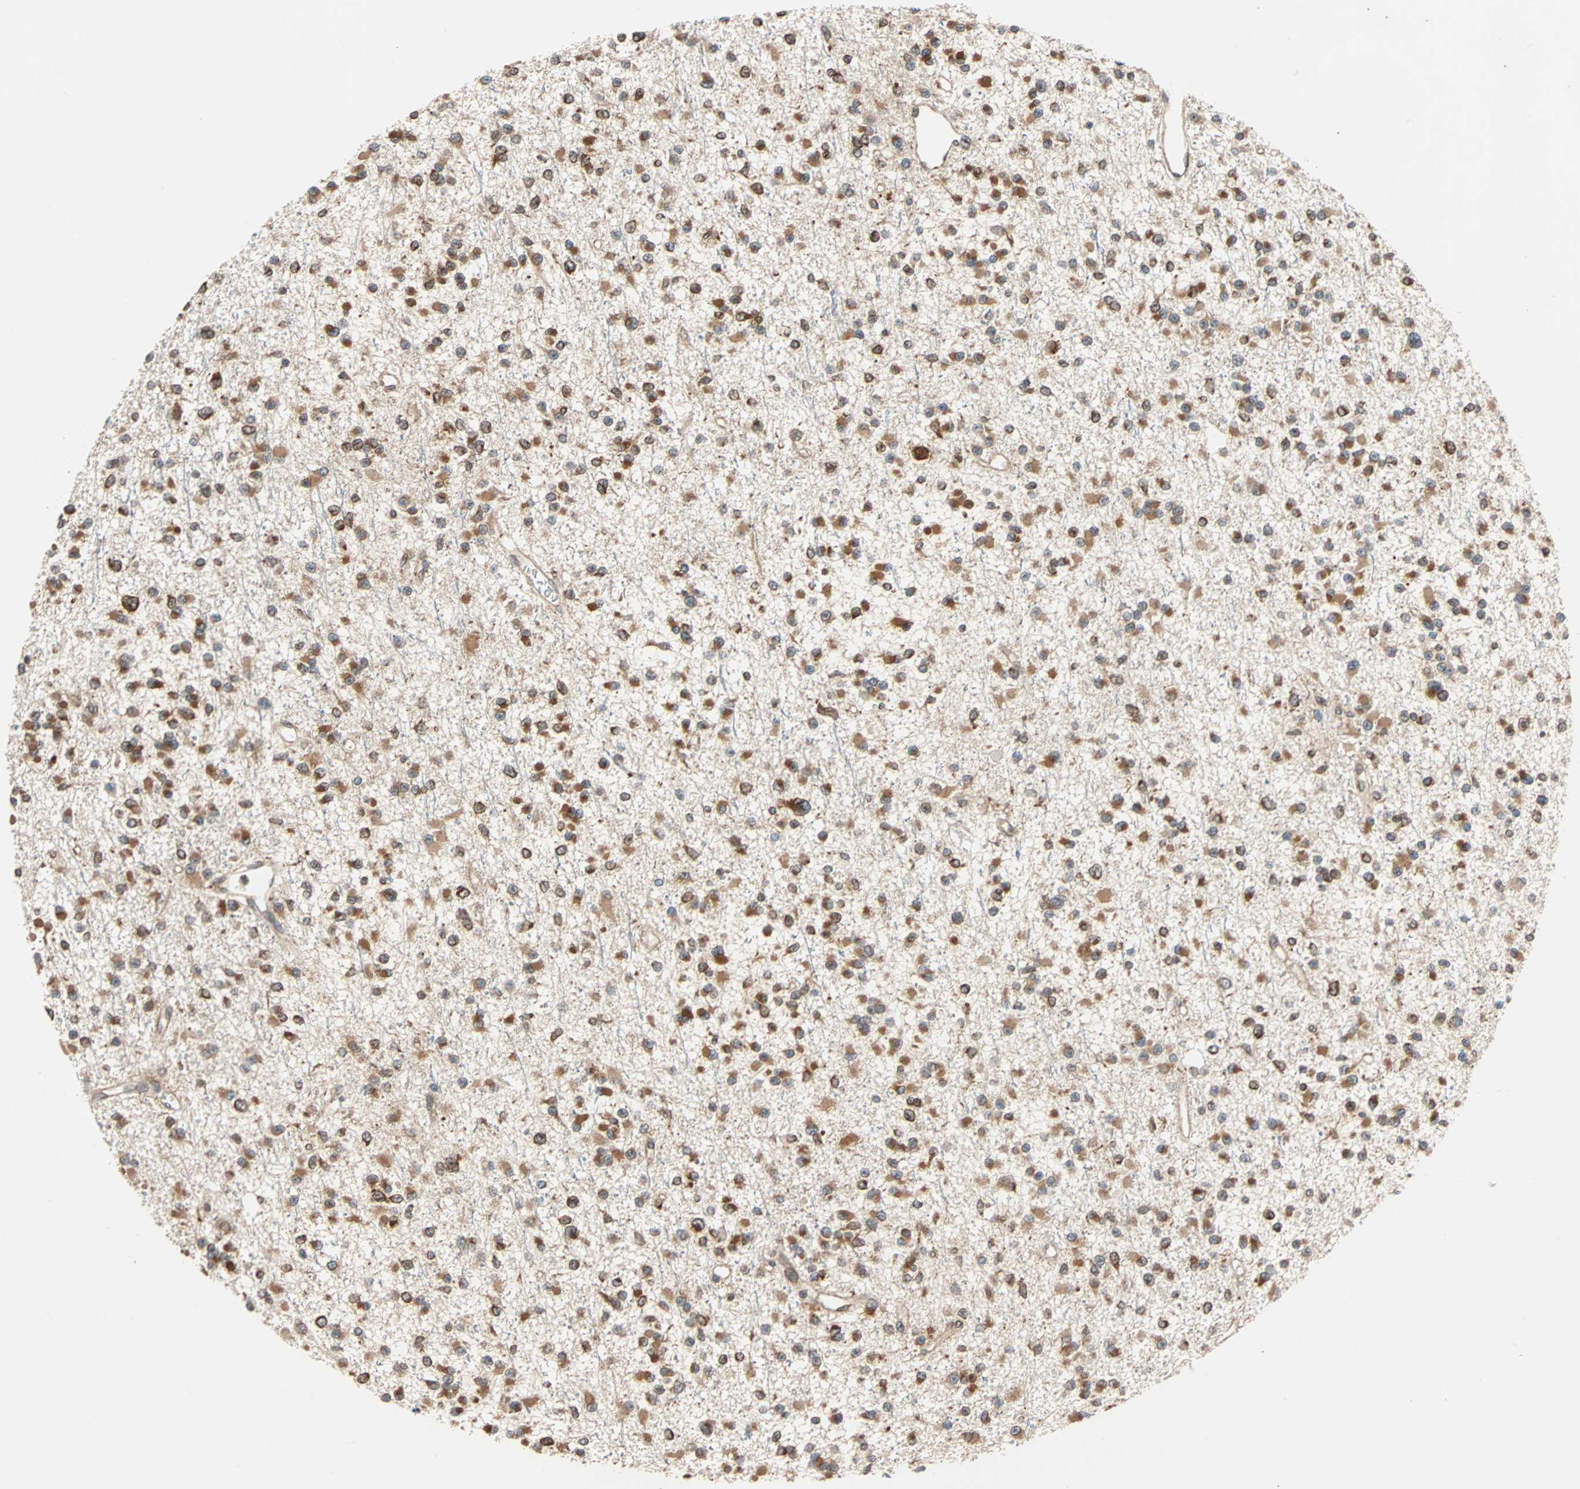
{"staining": {"intensity": "moderate", "quantity": ">75%", "location": "cytoplasmic/membranous"}, "tissue": "glioma", "cell_type": "Tumor cells", "image_type": "cancer", "snomed": [{"axis": "morphology", "description": "Glioma, malignant, Low grade"}, {"axis": "topography", "description": "Brain"}], "caption": "This photomicrograph shows immunohistochemistry staining of malignant glioma (low-grade), with medium moderate cytoplasmic/membranous positivity in about >75% of tumor cells.", "gene": "AUP1", "patient": {"sex": "female", "age": 22}}